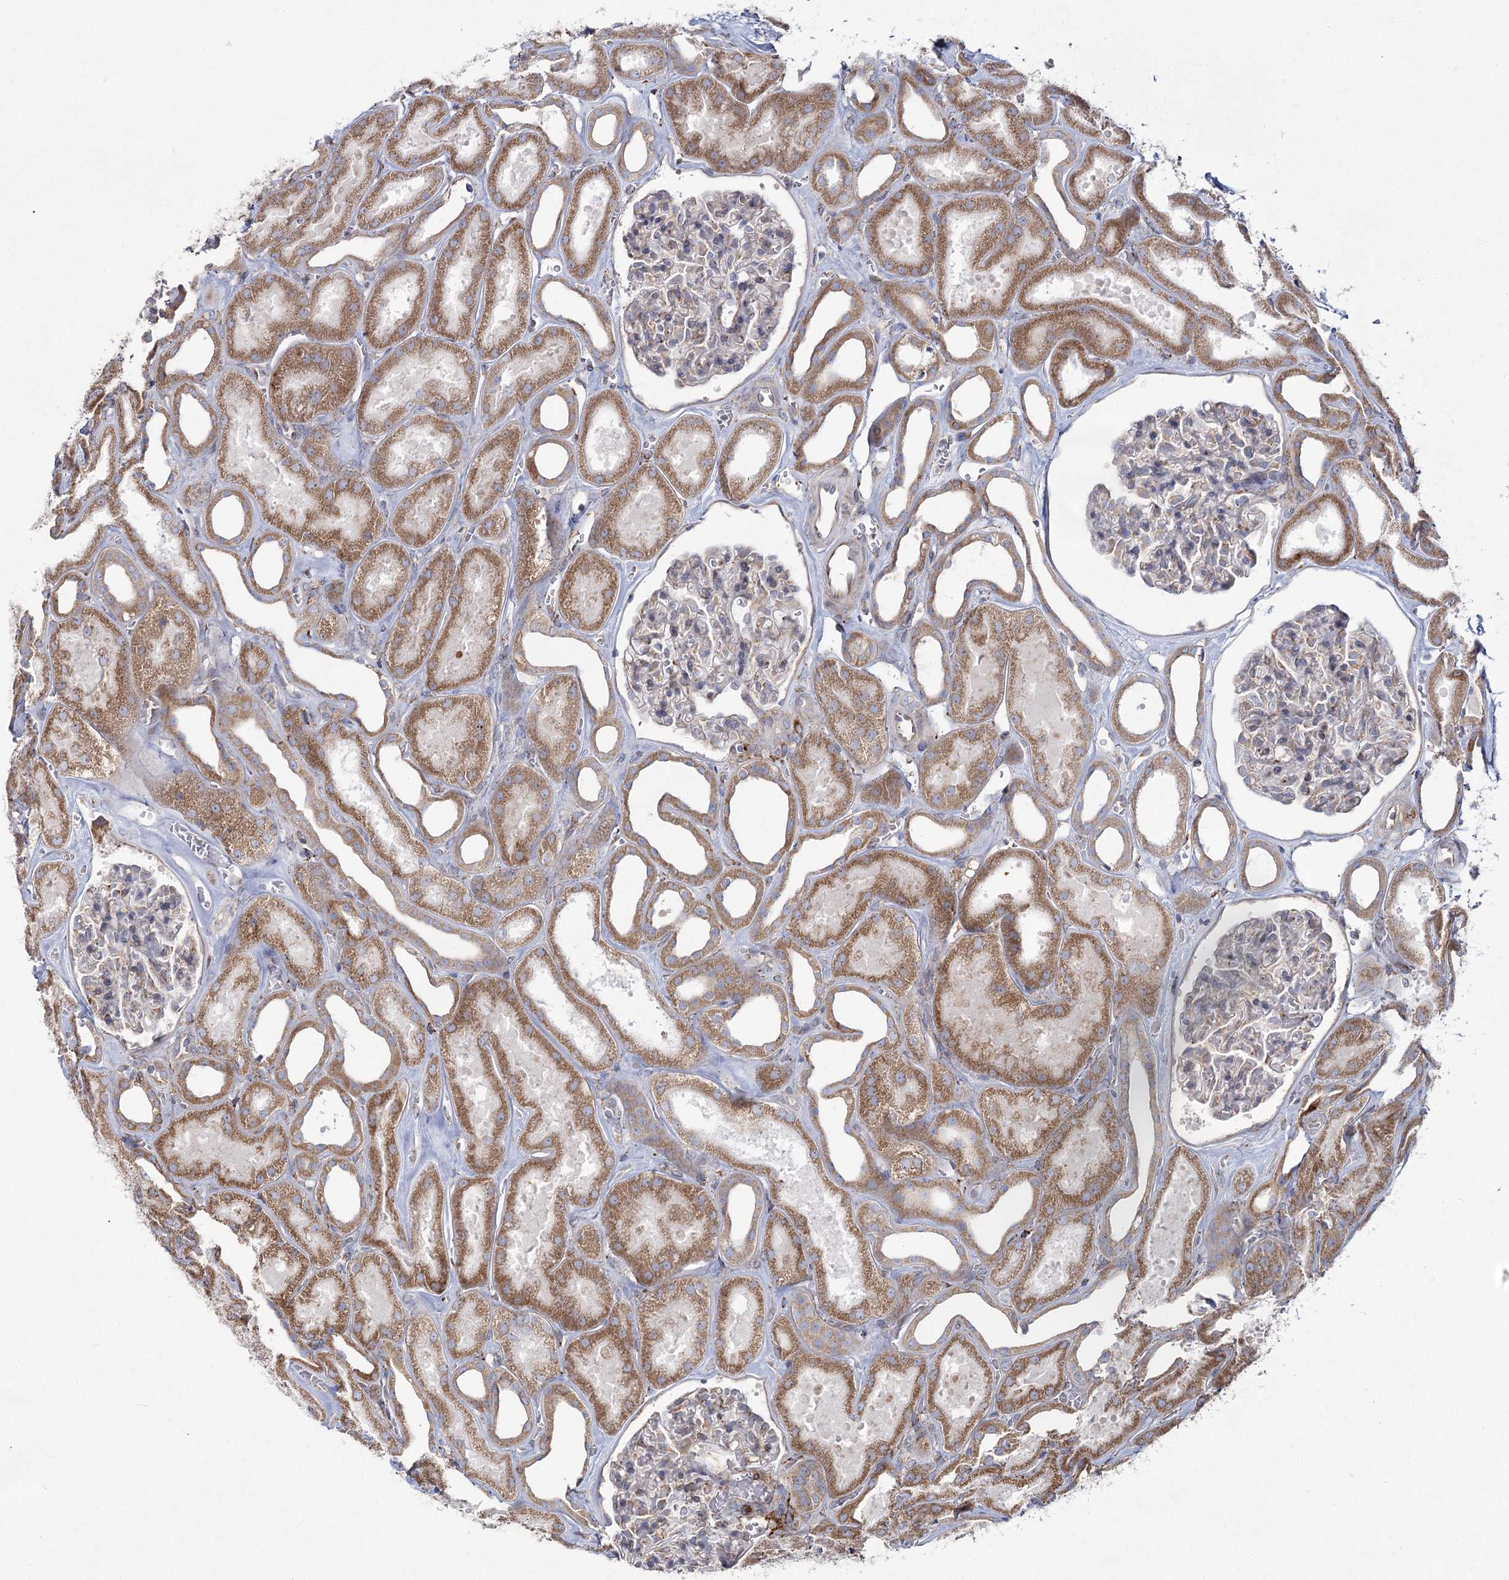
{"staining": {"intensity": "weak", "quantity": "25%-75%", "location": "cytoplasmic/membranous"}, "tissue": "kidney", "cell_type": "Cells in glomeruli", "image_type": "normal", "snomed": [{"axis": "morphology", "description": "Normal tissue, NOS"}, {"axis": "morphology", "description": "Adenocarcinoma, NOS"}, {"axis": "topography", "description": "Kidney"}], "caption": "A micrograph showing weak cytoplasmic/membranous staining in about 25%-75% of cells in glomeruli in benign kidney, as visualized by brown immunohistochemical staining.", "gene": "NHLRC2", "patient": {"sex": "female", "age": 68}}